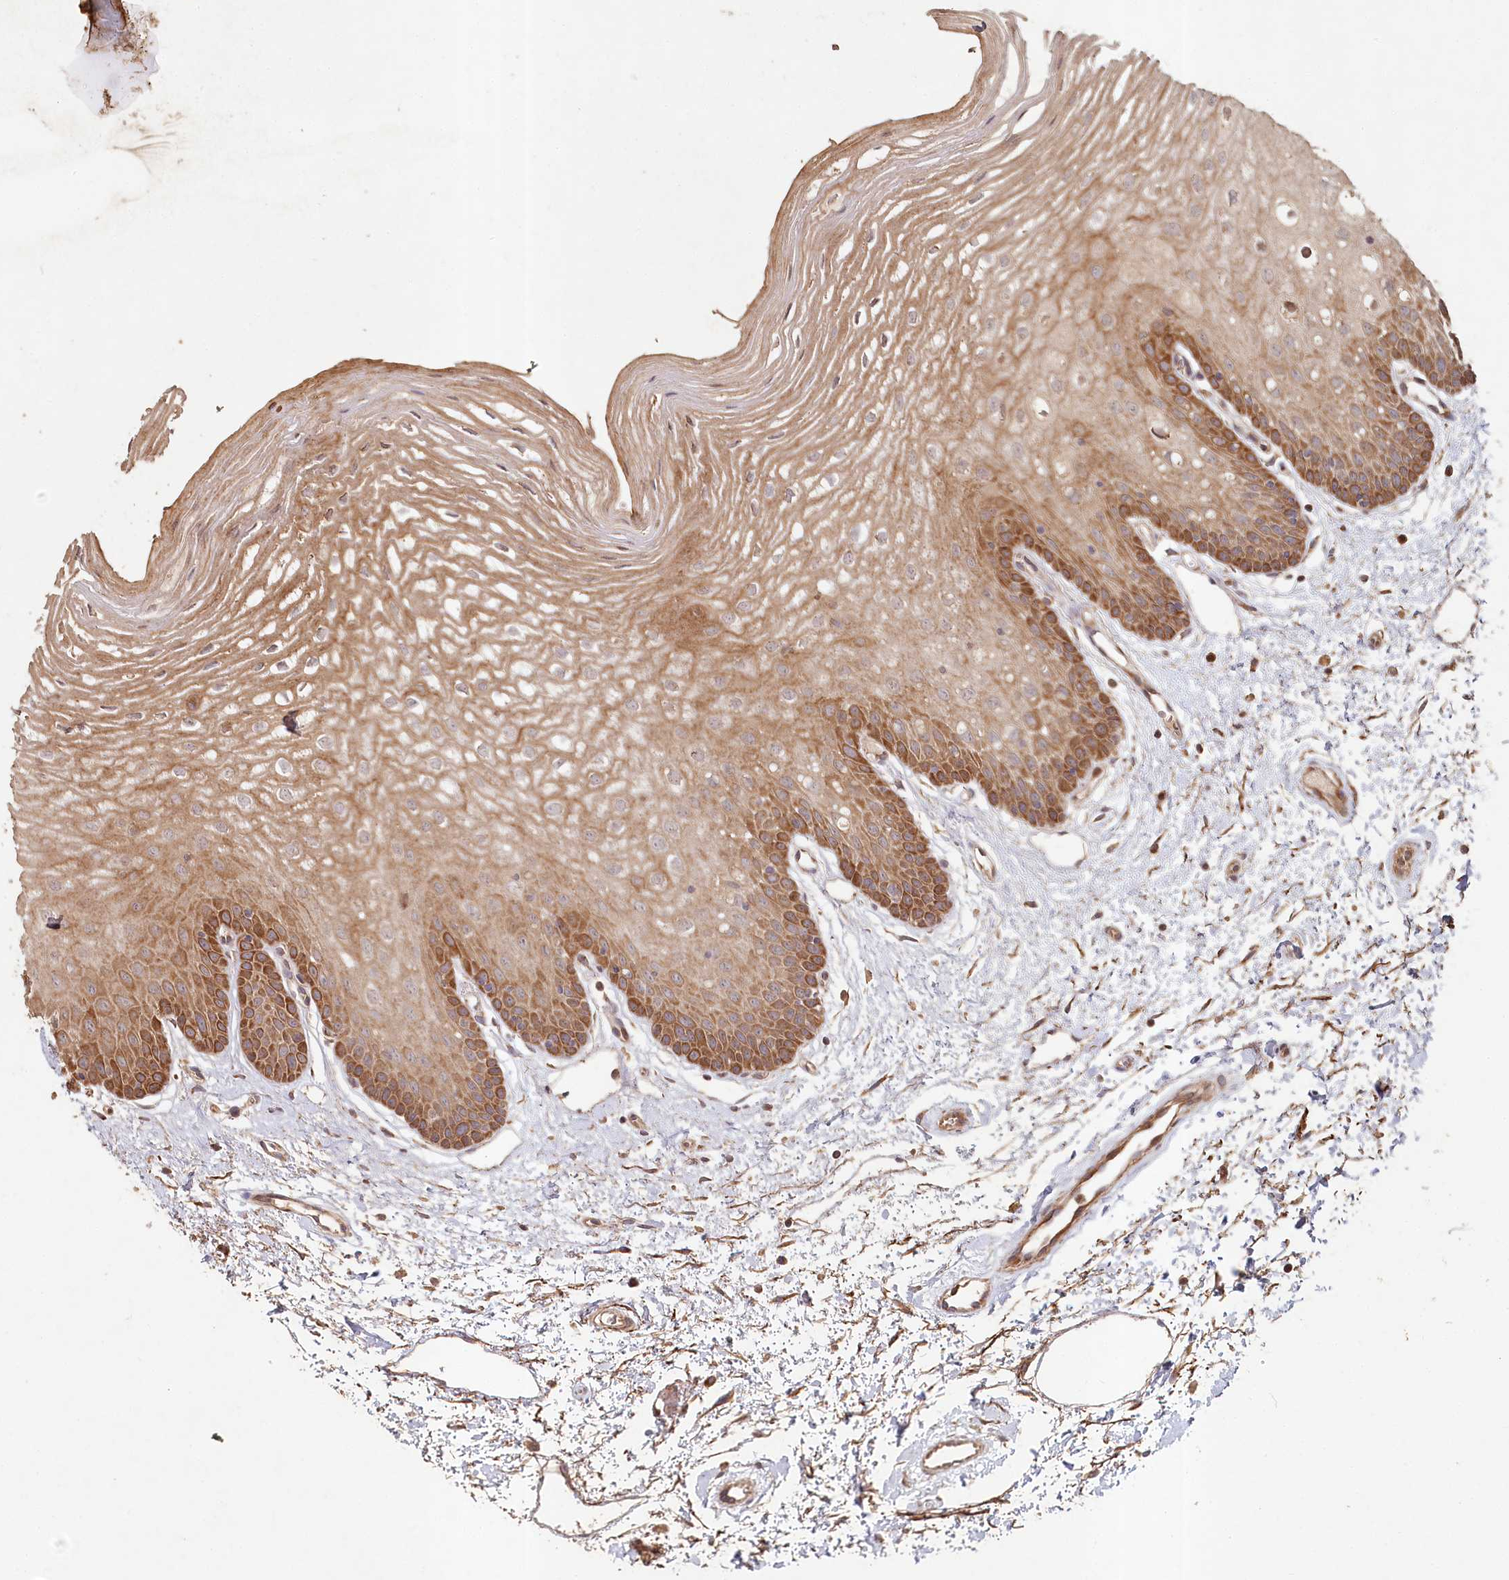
{"staining": {"intensity": "moderate", "quantity": ">75%", "location": "cytoplasmic/membranous,nuclear"}, "tissue": "oral mucosa", "cell_type": "Squamous epithelial cells", "image_type": "normal", "snomed": [{"axis": "morphology", "description": "Normal tissue, NOS"}, {"axis": "topography", "description": "Oral tissue"}, {"axis": "topography", "description": "Tounge, NOS"}], "caption": "IHC of benign human oral mucosa exhibits medium levels of moderate cytoplasmic/membranous,nuclear staining in about >75% of squamous epithelial cells.", "gene": "HAL", "patient": {"sex": "female", "age": 73}}